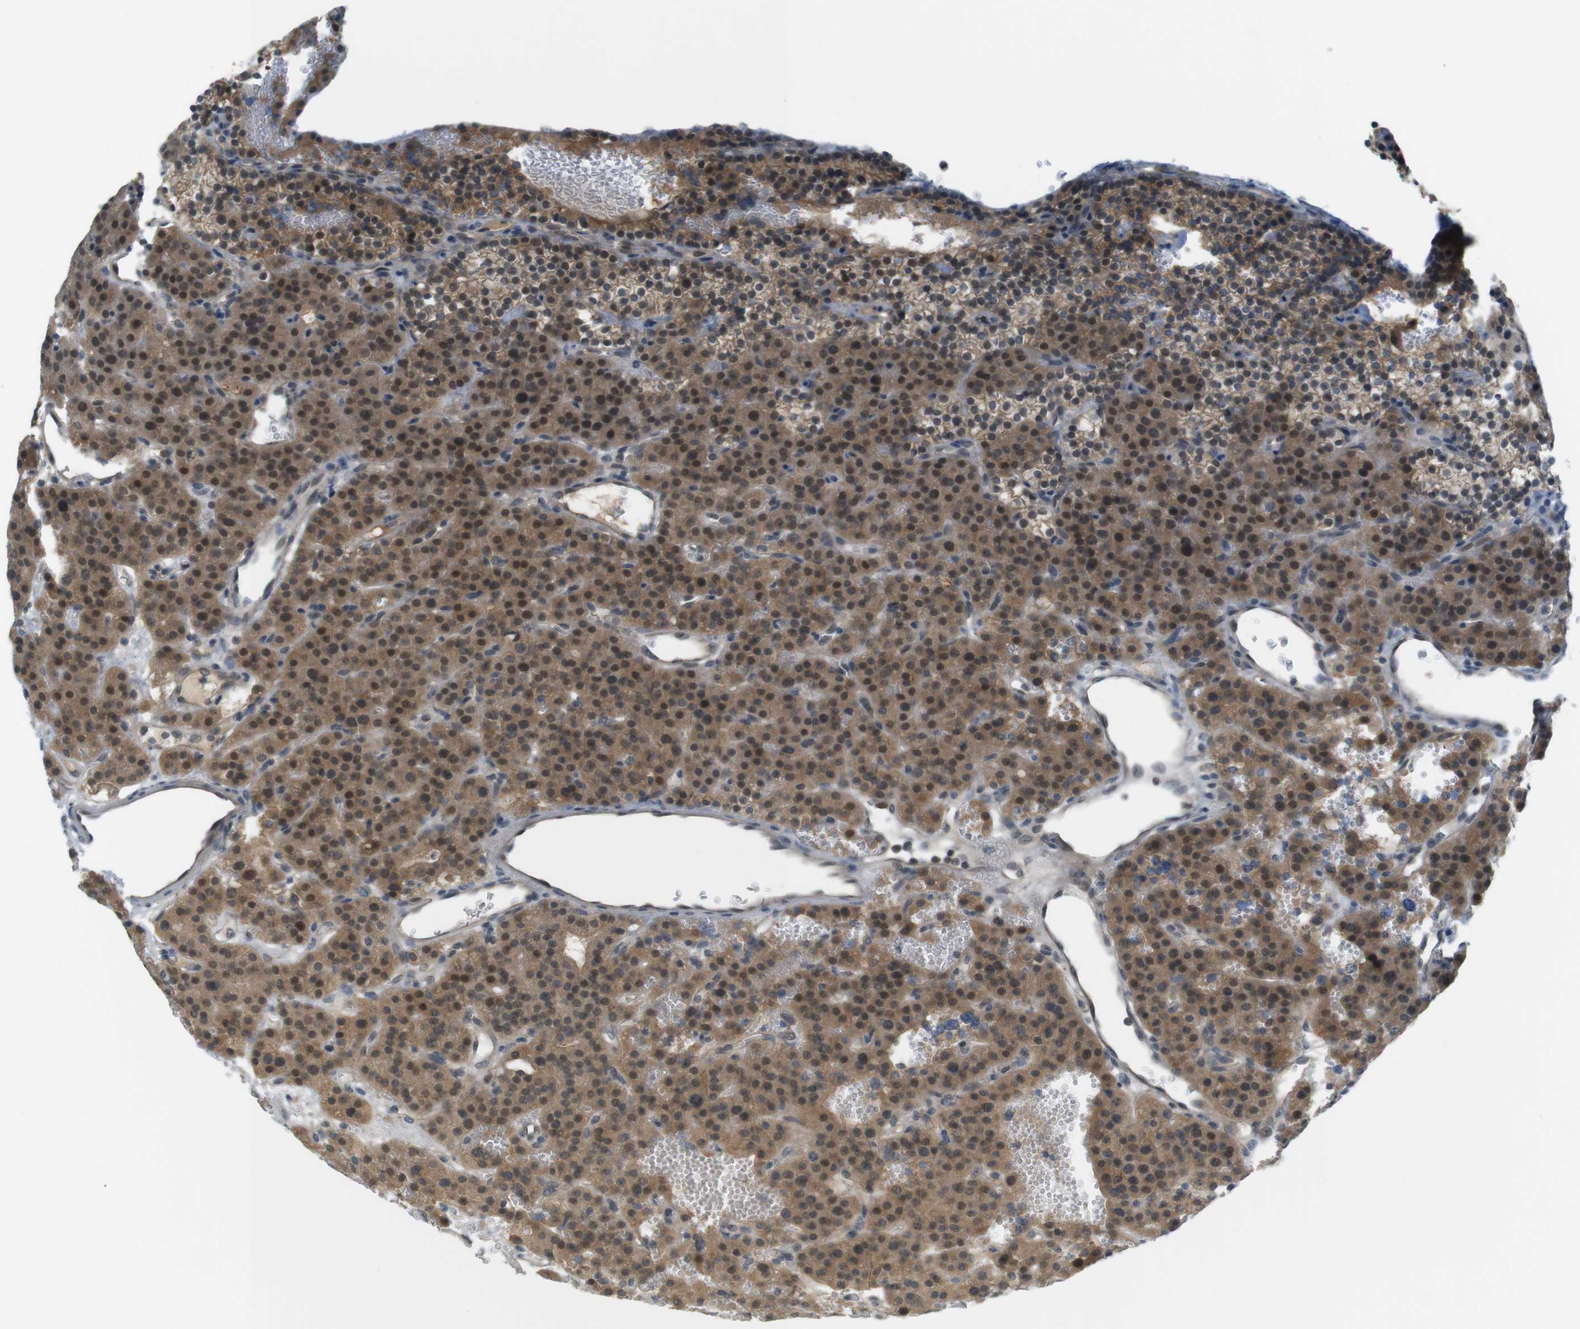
{"staining": {"intensity": "strong", "quantity": ">75%", "location": "cytoplasmic/membranous,nuclear"}, "tissue": "parathyroid gland", "cell_type": "Glandular cells", "image_type": "normal", "snomed": [{"axis": "morphology", "description": "Normal tissue, NOS"}, {"axis": "morphology", "description": "Adenoma, NOS"}, {"axis": "topography", "description": "Parathyroid gland"}], "caption": "Protein staining reveals strong cytoplasmic/membranous,nuclear expression in approximately >75% of glandular cells in unremarkable parathyroid gland. (DAB (3,3'-diaminobenzidine) IHC, brown staining for protein, blue staining for nuclei).", "gene": "ZDHHC20", "patient": {"sex": "female", "age": 81}}